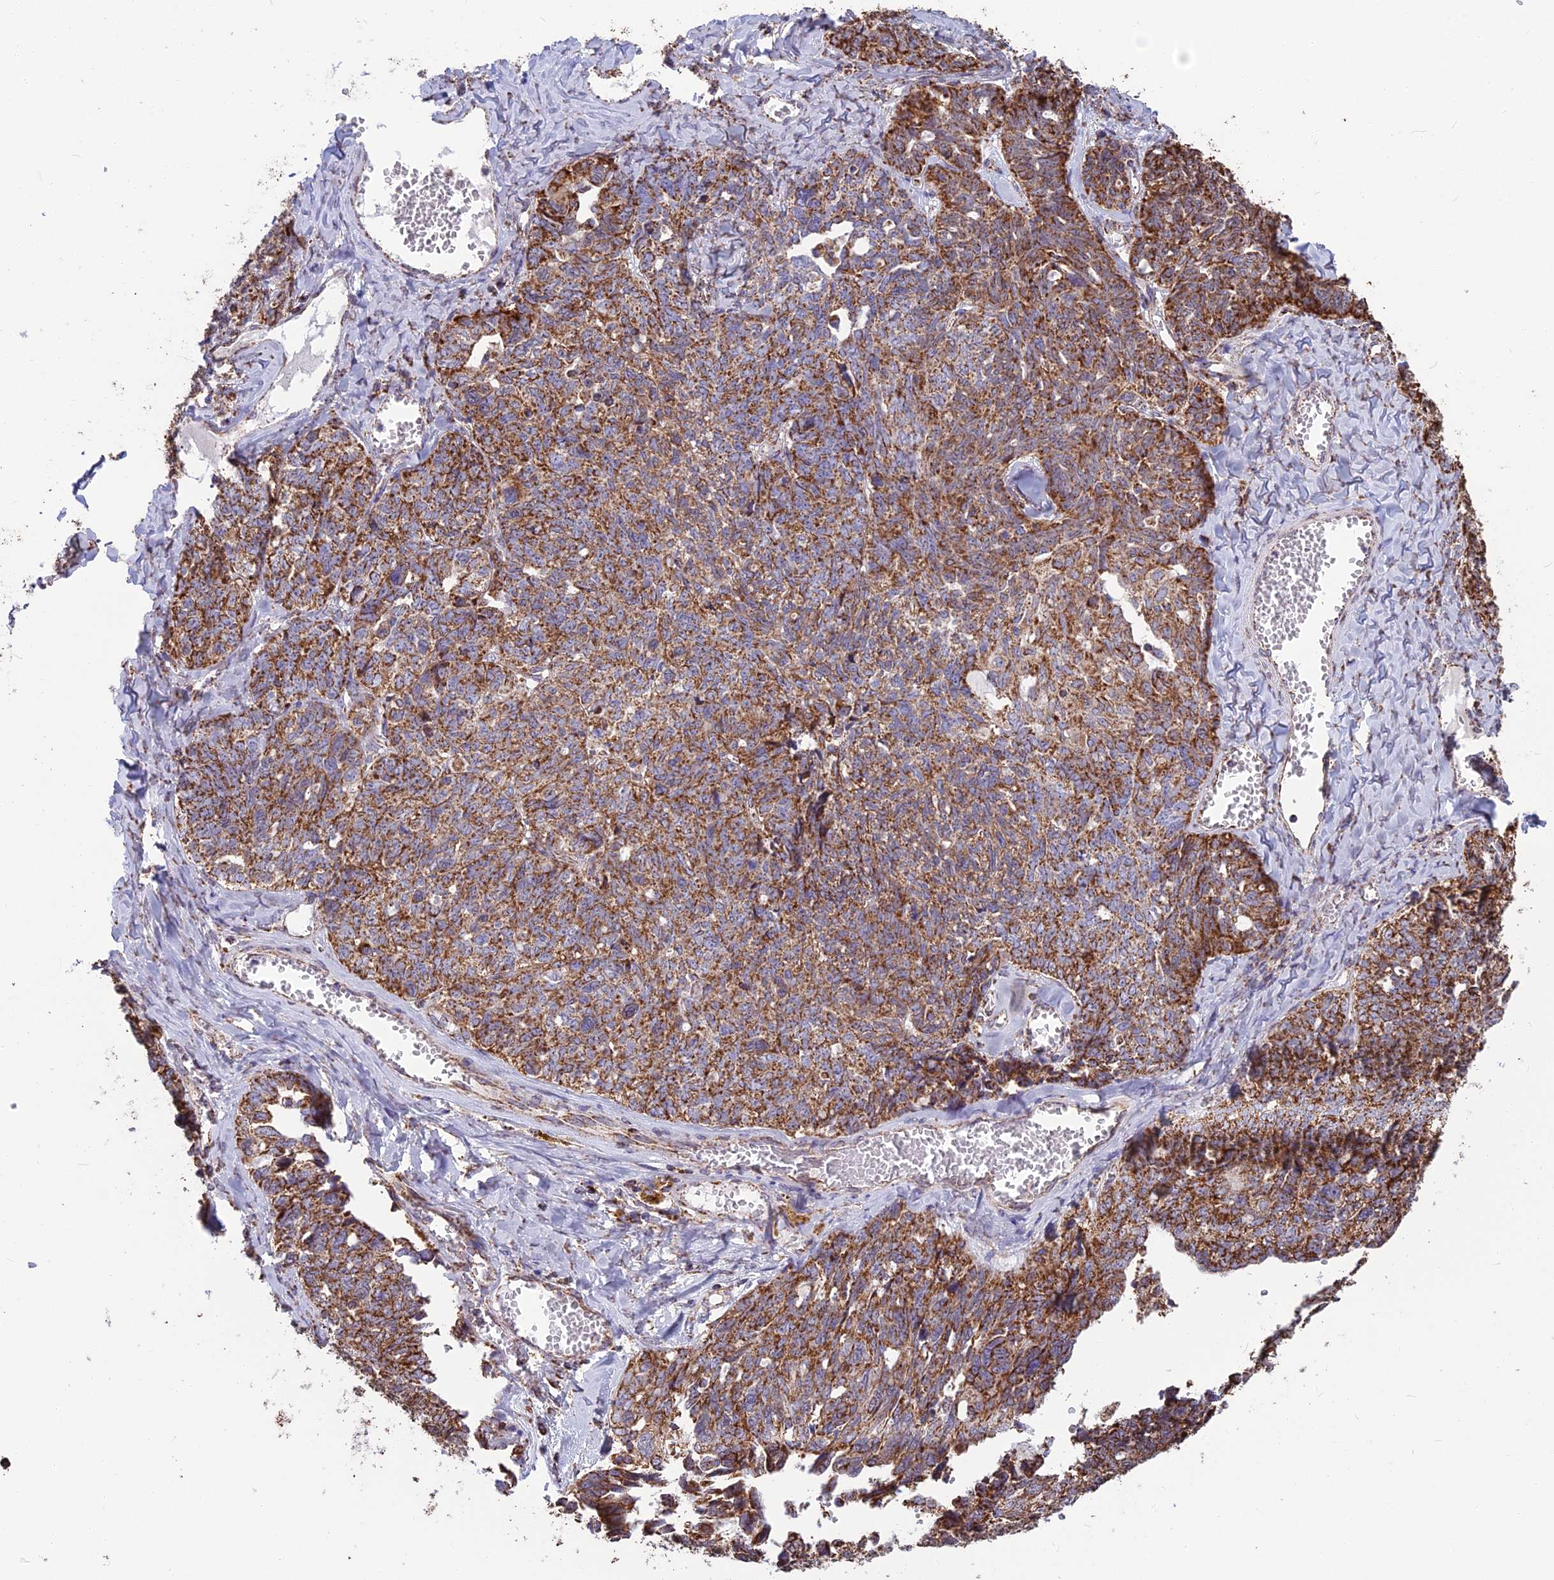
{"staining": {"intensity": "moderate", "quantity": ">75%", "location": "cytoplasmic/membranous"}, "tissue": "ovarian cancer", "cell_type": "Tumor cells", "image_type": "cancer", "snomed": [{"axis": "morphology", "description": "Cystadenocarcinoma, serous, NOS"}, {"axis": "topography", "description": "Ovary"}], "caption": "A brown stain shows moderate cytoplasmic/membranous positivity of a protein in human ovarian cancer tumor cells.", "gene": "CS", "patient": {"sex": "female", "age": 79}}